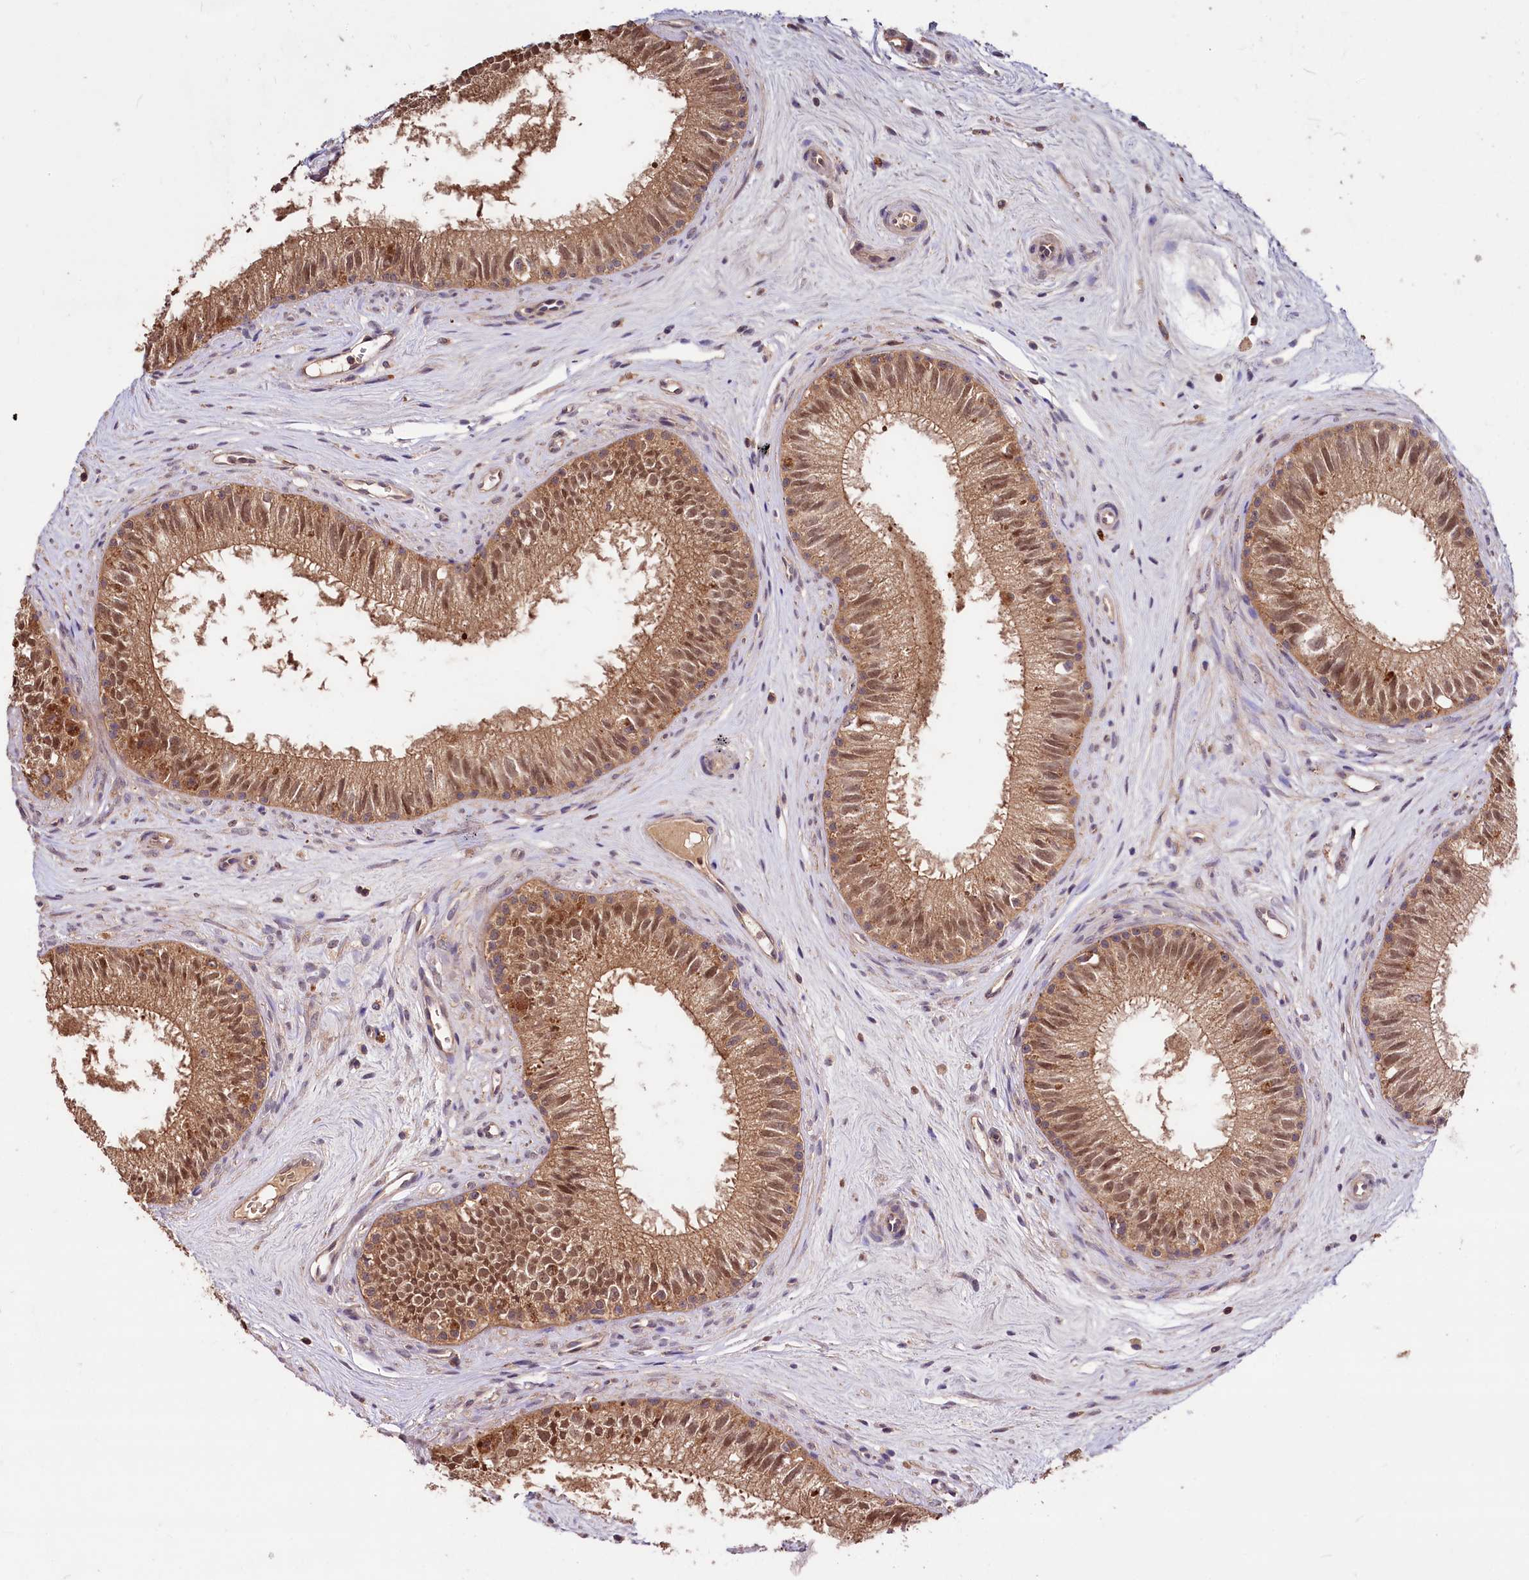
{"staining": {"intensity": "strong", "quantity": ">75%", "location": "cytoplasmic/membranous,nuclear"}, "tissue": "epididymis", "cell_type": "Glandular cells", "image_type": "normal", "snomed": [{"axis": "morphology", "description": "Normal tissue, NOS"}, {"axis": "topography", "description": "Epididymis"}], "caption": "An immunohistochemistry (IHC) photomicrograph of unremarkable tissue is shown. Protein staining in brown shows strong cytoplasmic/membranous,nuclear positivity in epididymis within glandular cells. (brown staining indicates protein expression, while blue staining denotes nuclei).", "gene": "KLRB1", "patient": {"sex": "male", "age": 71}}